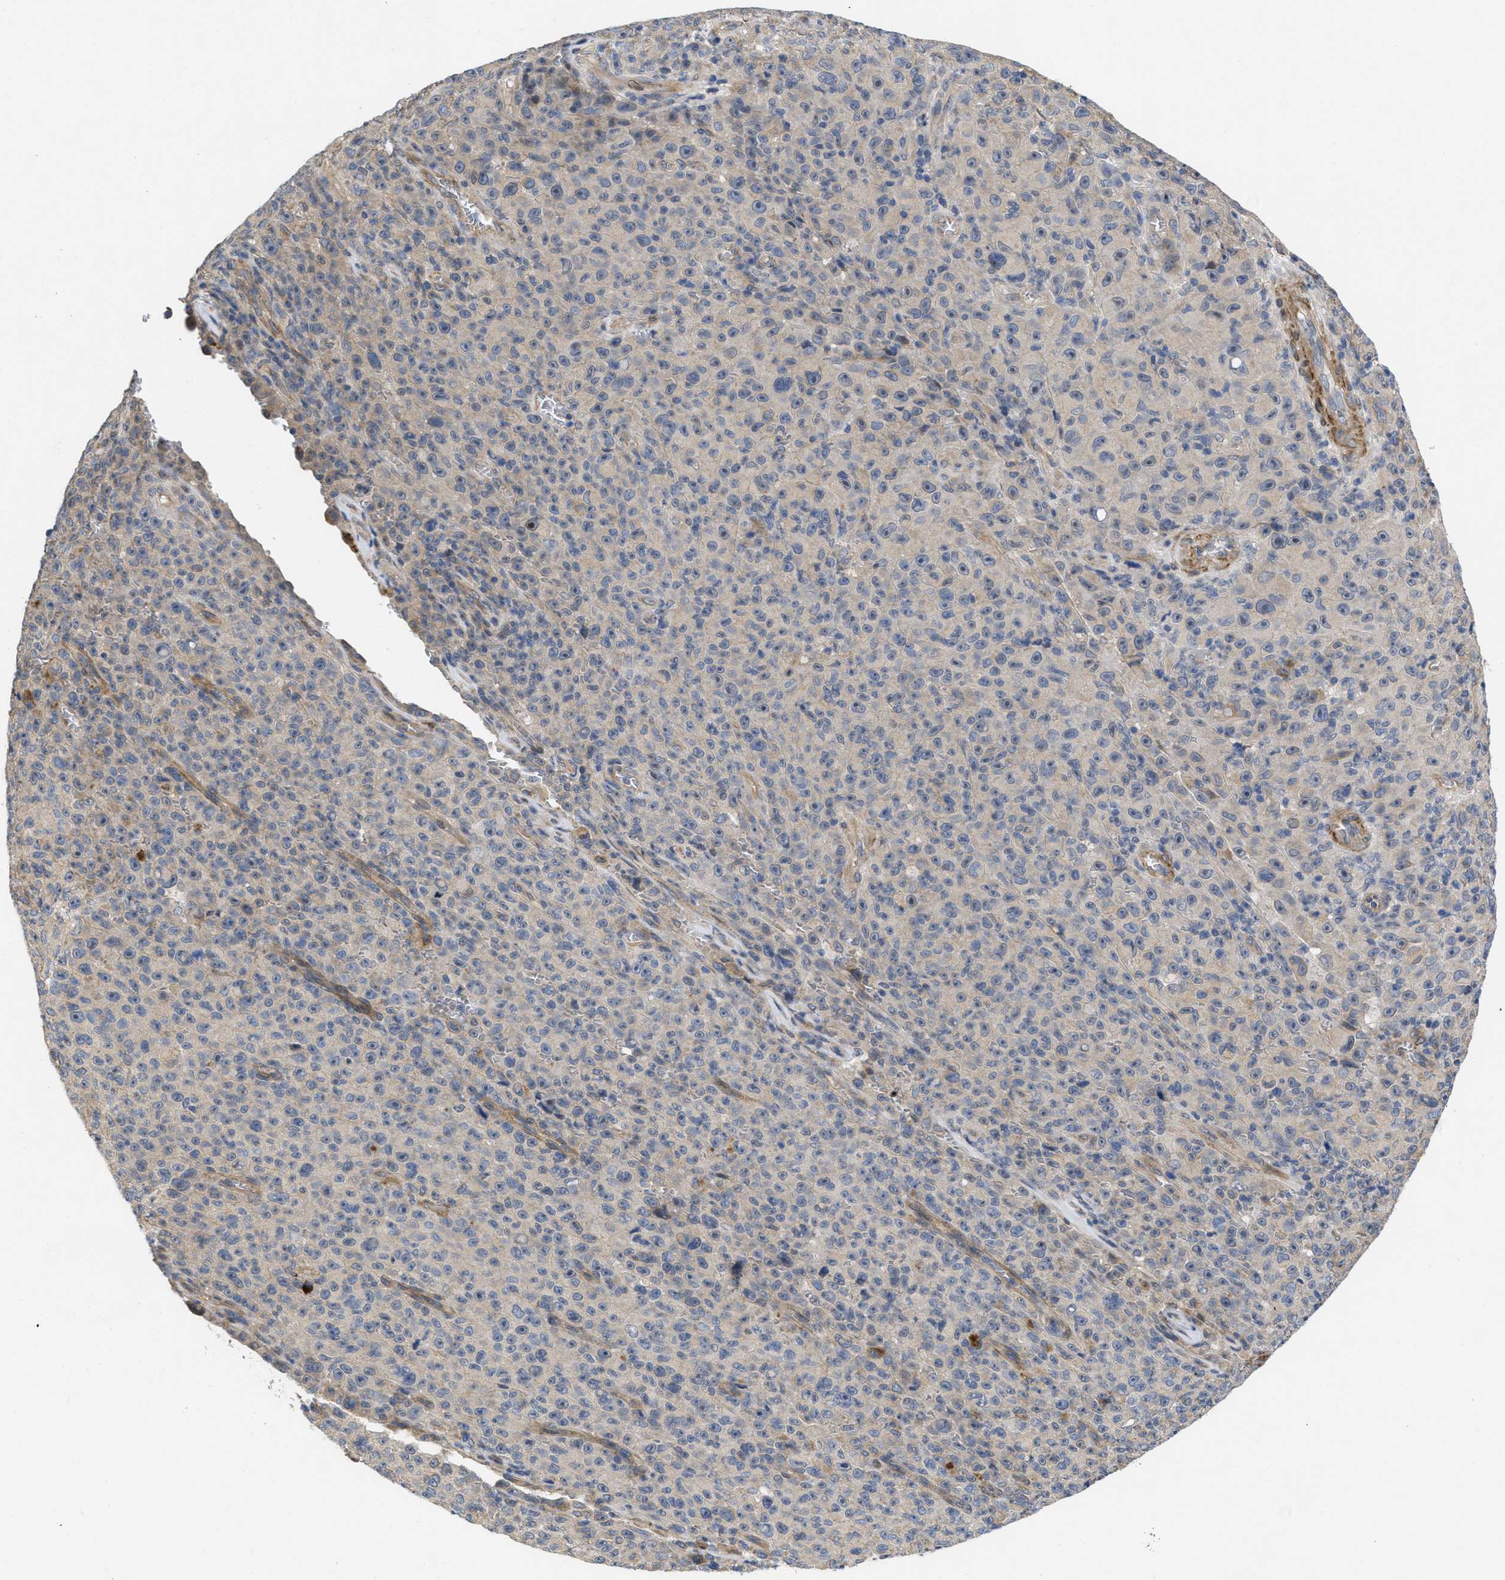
{"staining": {"intensity": "negative", "quantity": "none", "location": "none"}, "tissue": "melanoma", "cell_type": "Tumor cells", "image_type": "cancer", "snomed": [{"axis": "morphology", "description": "Malignant melanoma, NOS"}, {"axis": "topography", "description": "Skin"}], "caption": "IHC micrograph of neoplastic tissue: melanoma stained with DAB (3,3'-diaminobenzidine) reveals no significant protein expression in tumor cells. (Immunohistochemistry, brightfield microscopy, high magnification).", "gene": "ARHGEF26", "patient": {"sex": "female", "age": 82}}